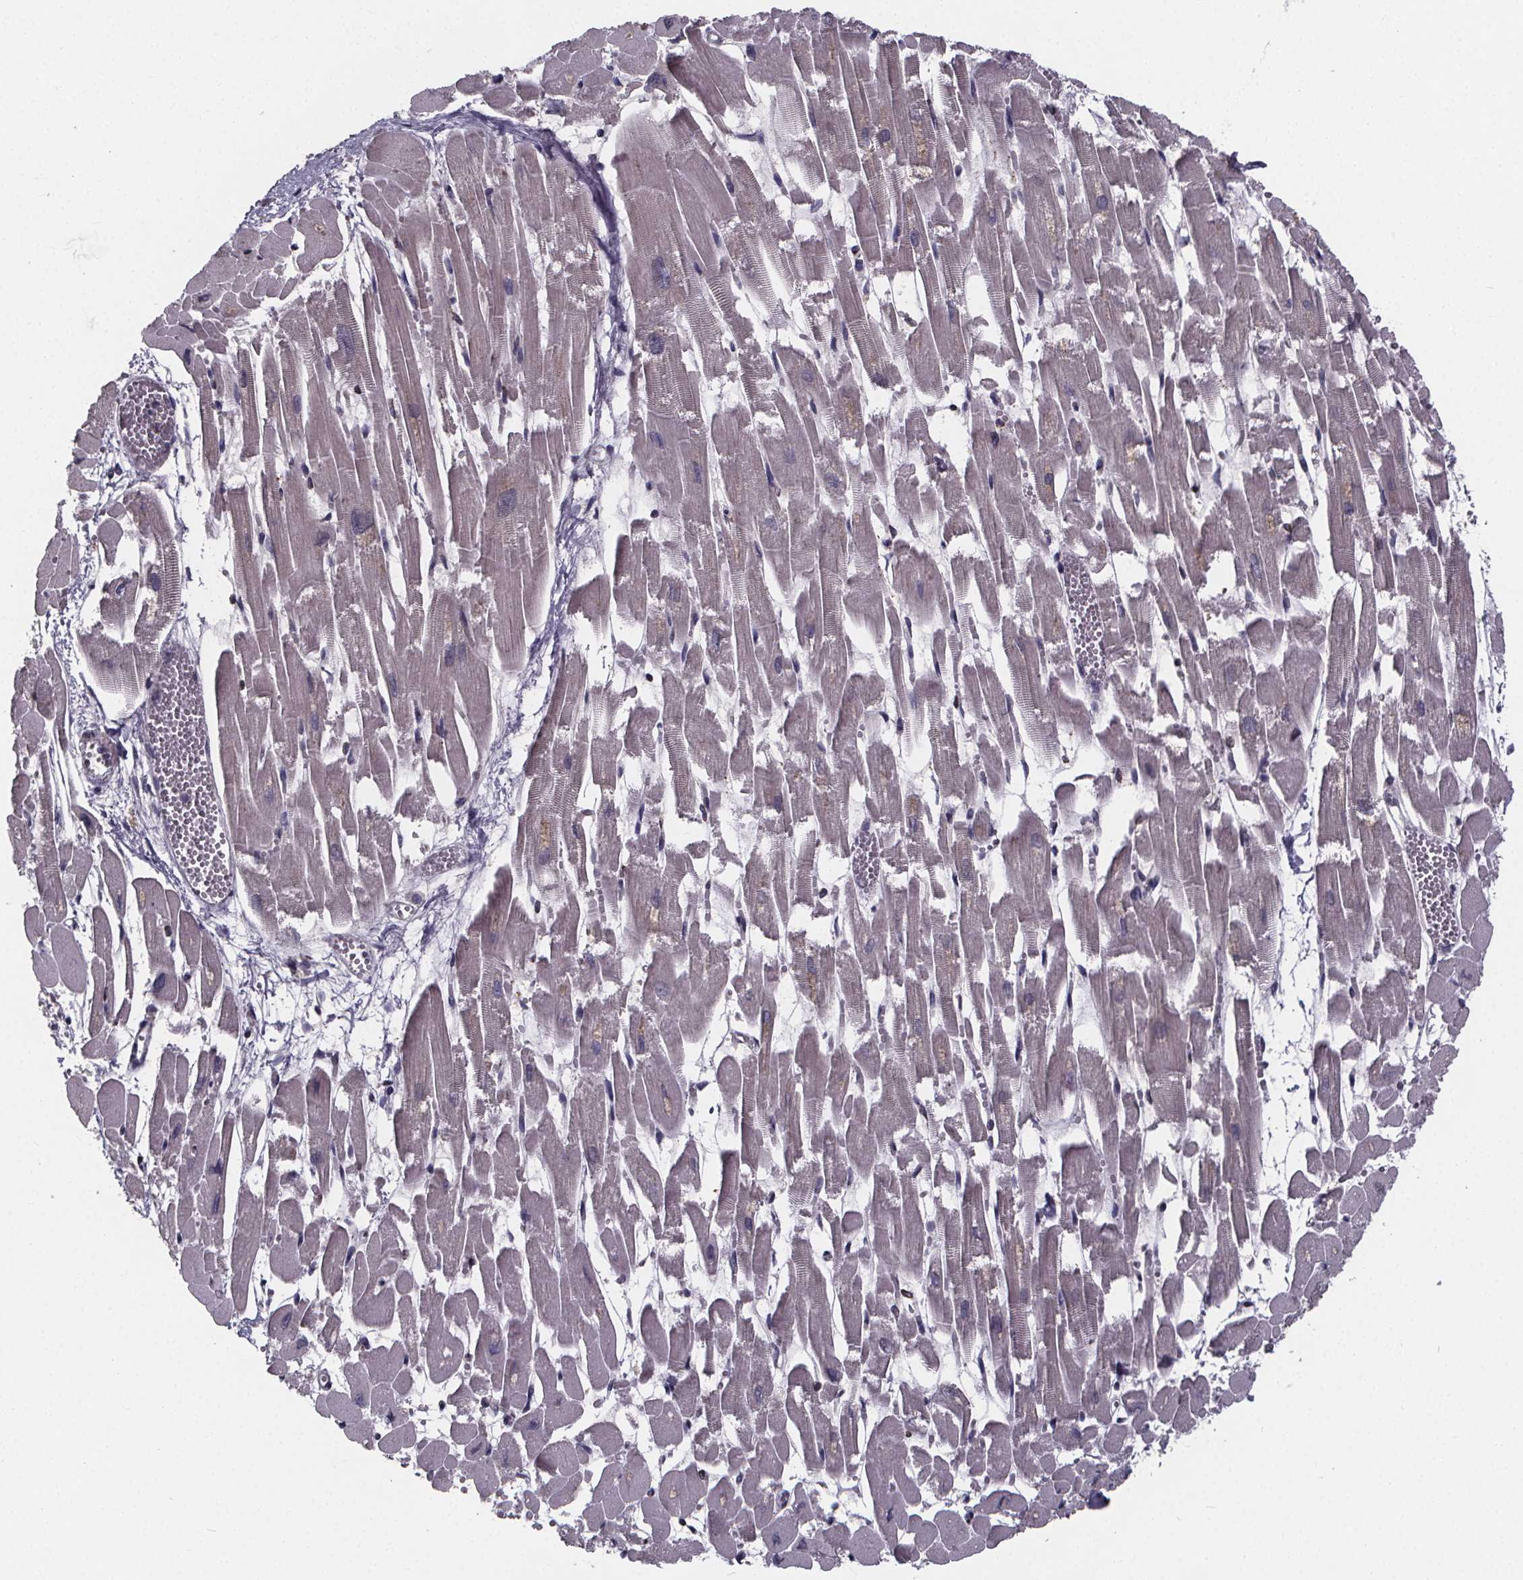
{"staining": {"intensity": "negative", "quantity": "none", "location": "none"}, "tissue": "heart muscle", "cell_type": "Cardiomyocytes", "image_type": "normal", "snomed": [{"axis": "morphology", "description": "Normal tissue, NOS"}, {"axis": "topography", "description": "Heart"}], "caption": "IHC image of unremarkable heart muscle: heart muscle stained with DAB (3,3'-diaminobenzidine) displays no significant protein staining in cardiomyocytes. (DAB IHC visualized using brightfield microscopy, high magnification).", "gene": "AGT", "patient": {"sex": "female", "age": 52}}